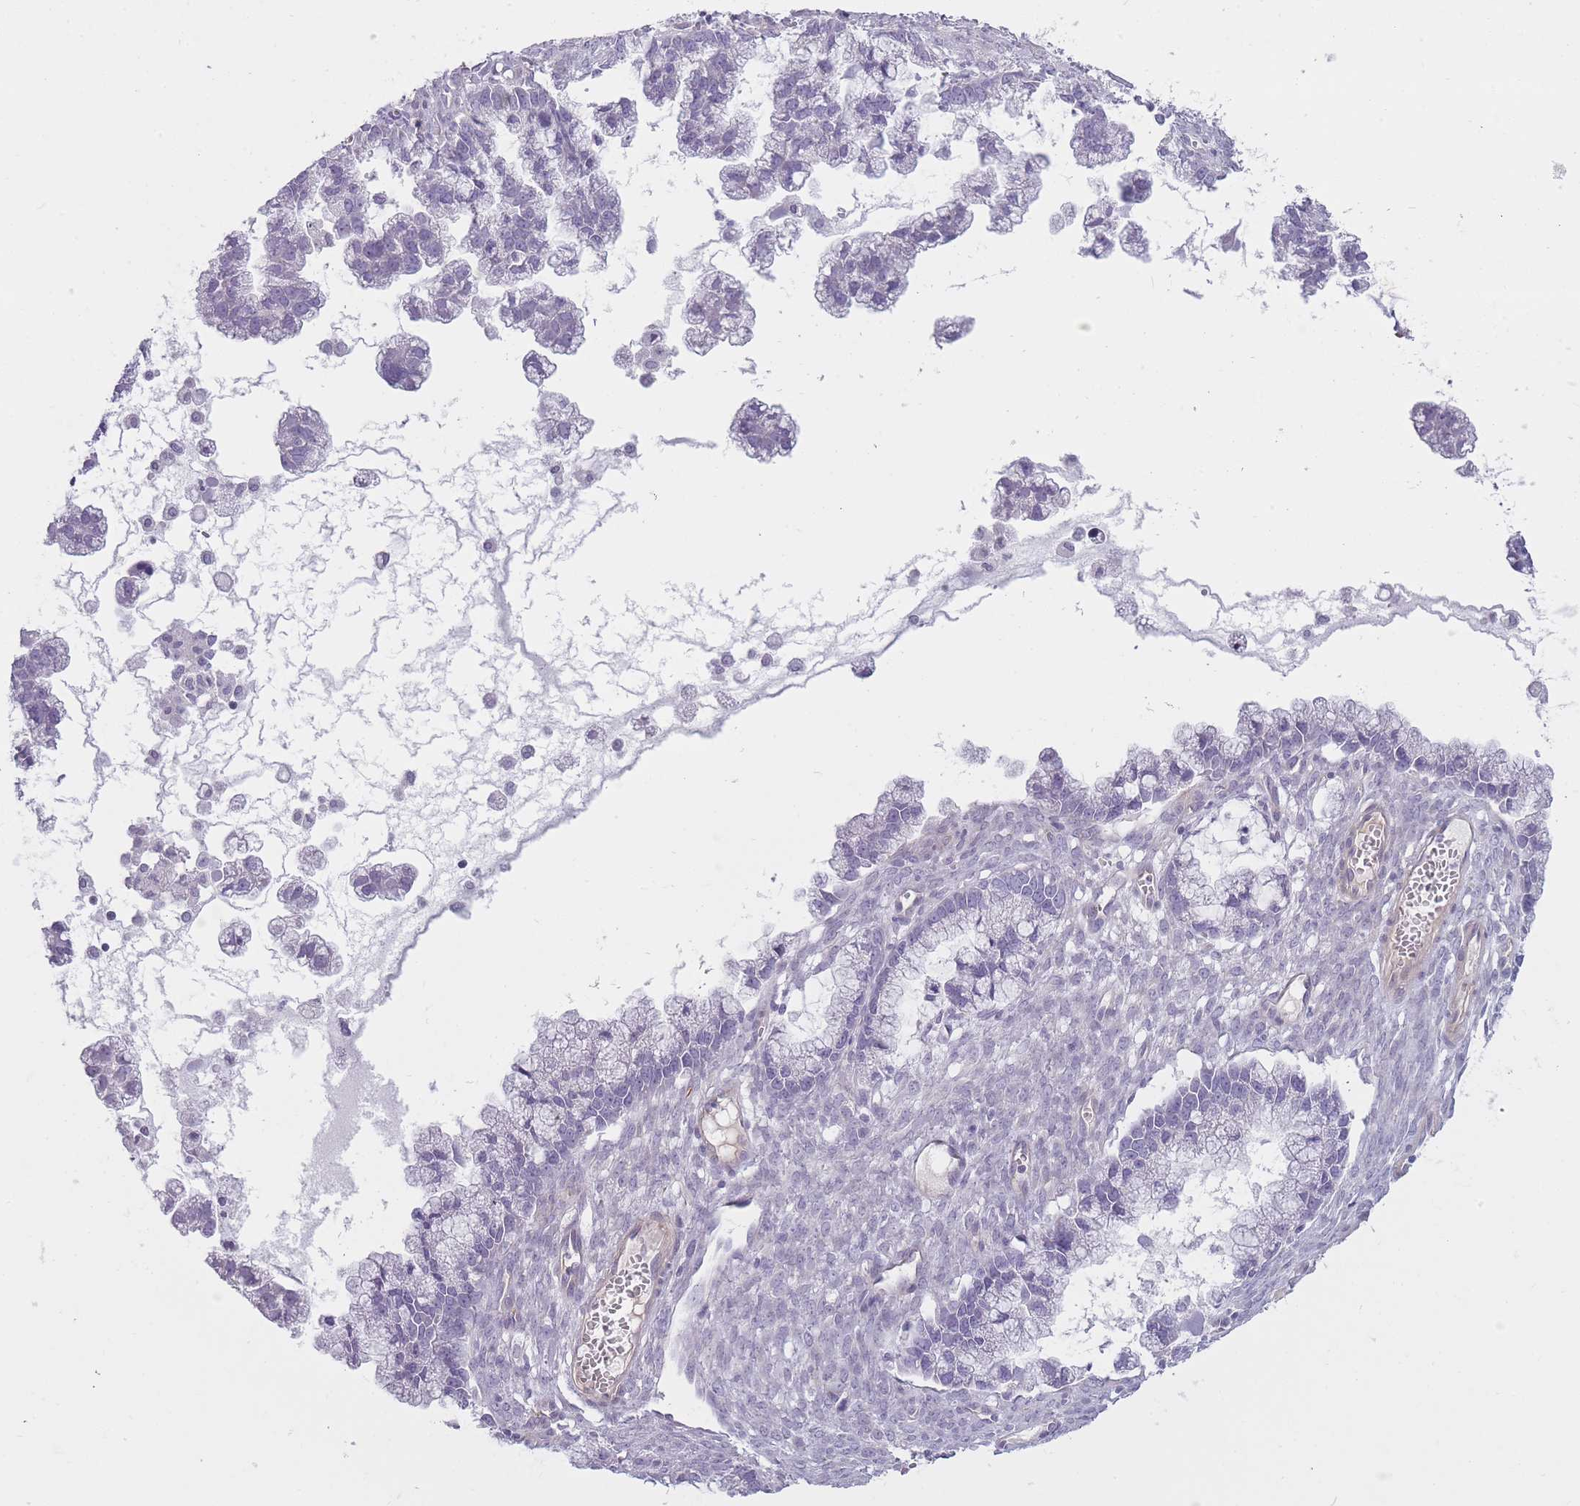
{"staining": {"intensity": "negative", "quantity": "none", "location": "none"}, "tissue": "ovarian cancer", "cell_type": "Tumor cells", "image_type": "cancer", "snomed": [{"axis": "morphology", "description": "Cystadenocarcinoma, mucinous, NOS"}, {"axis": "topography", "description": "Ovary"}], "caption": "The image reveals no significant expression in tumor cells of ovarian cancer.", "gene": "PGRMC2", "patient": {"sex": "female", "age": 72}}